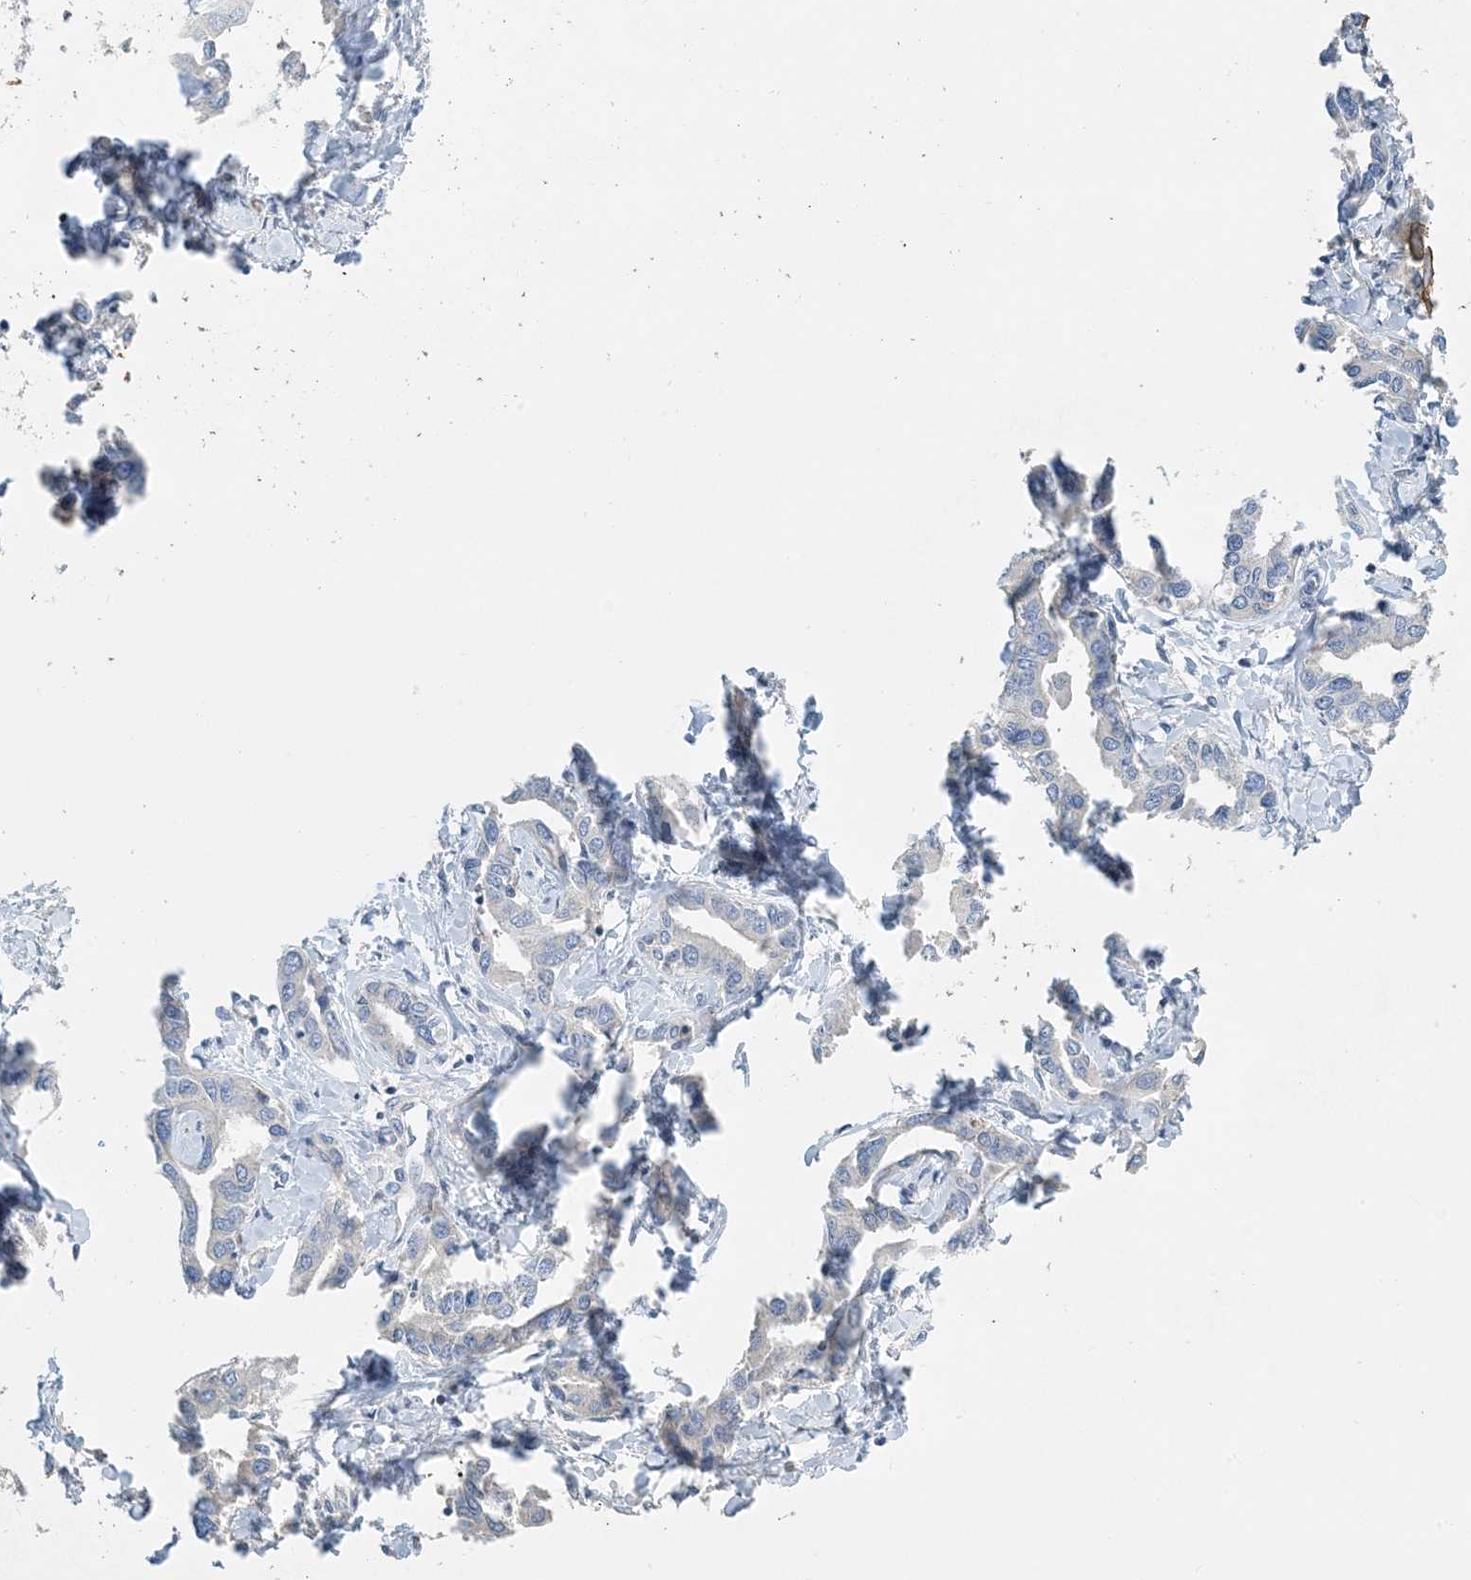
{"staining": {"intensity": "negative", "quantity": "none", "location": "none"}, "tissue": "liver cancer", "cell_type": "Tumor cells", "image_type": "cancer", "snomed": [{"axis": "morphology", "description": "Cholangiocarcinoma"}, {"axis": "topography", "description": "Liver"}], "caption": "This micrograph is of cholangiocarcinoma (liver) stained with IHC to label a protein in brown with the nuclei are counter-stained blue. There is no expression in tumor cells.", "gene": "KPRP", "patient": {"sex": "male", "age": 59}}